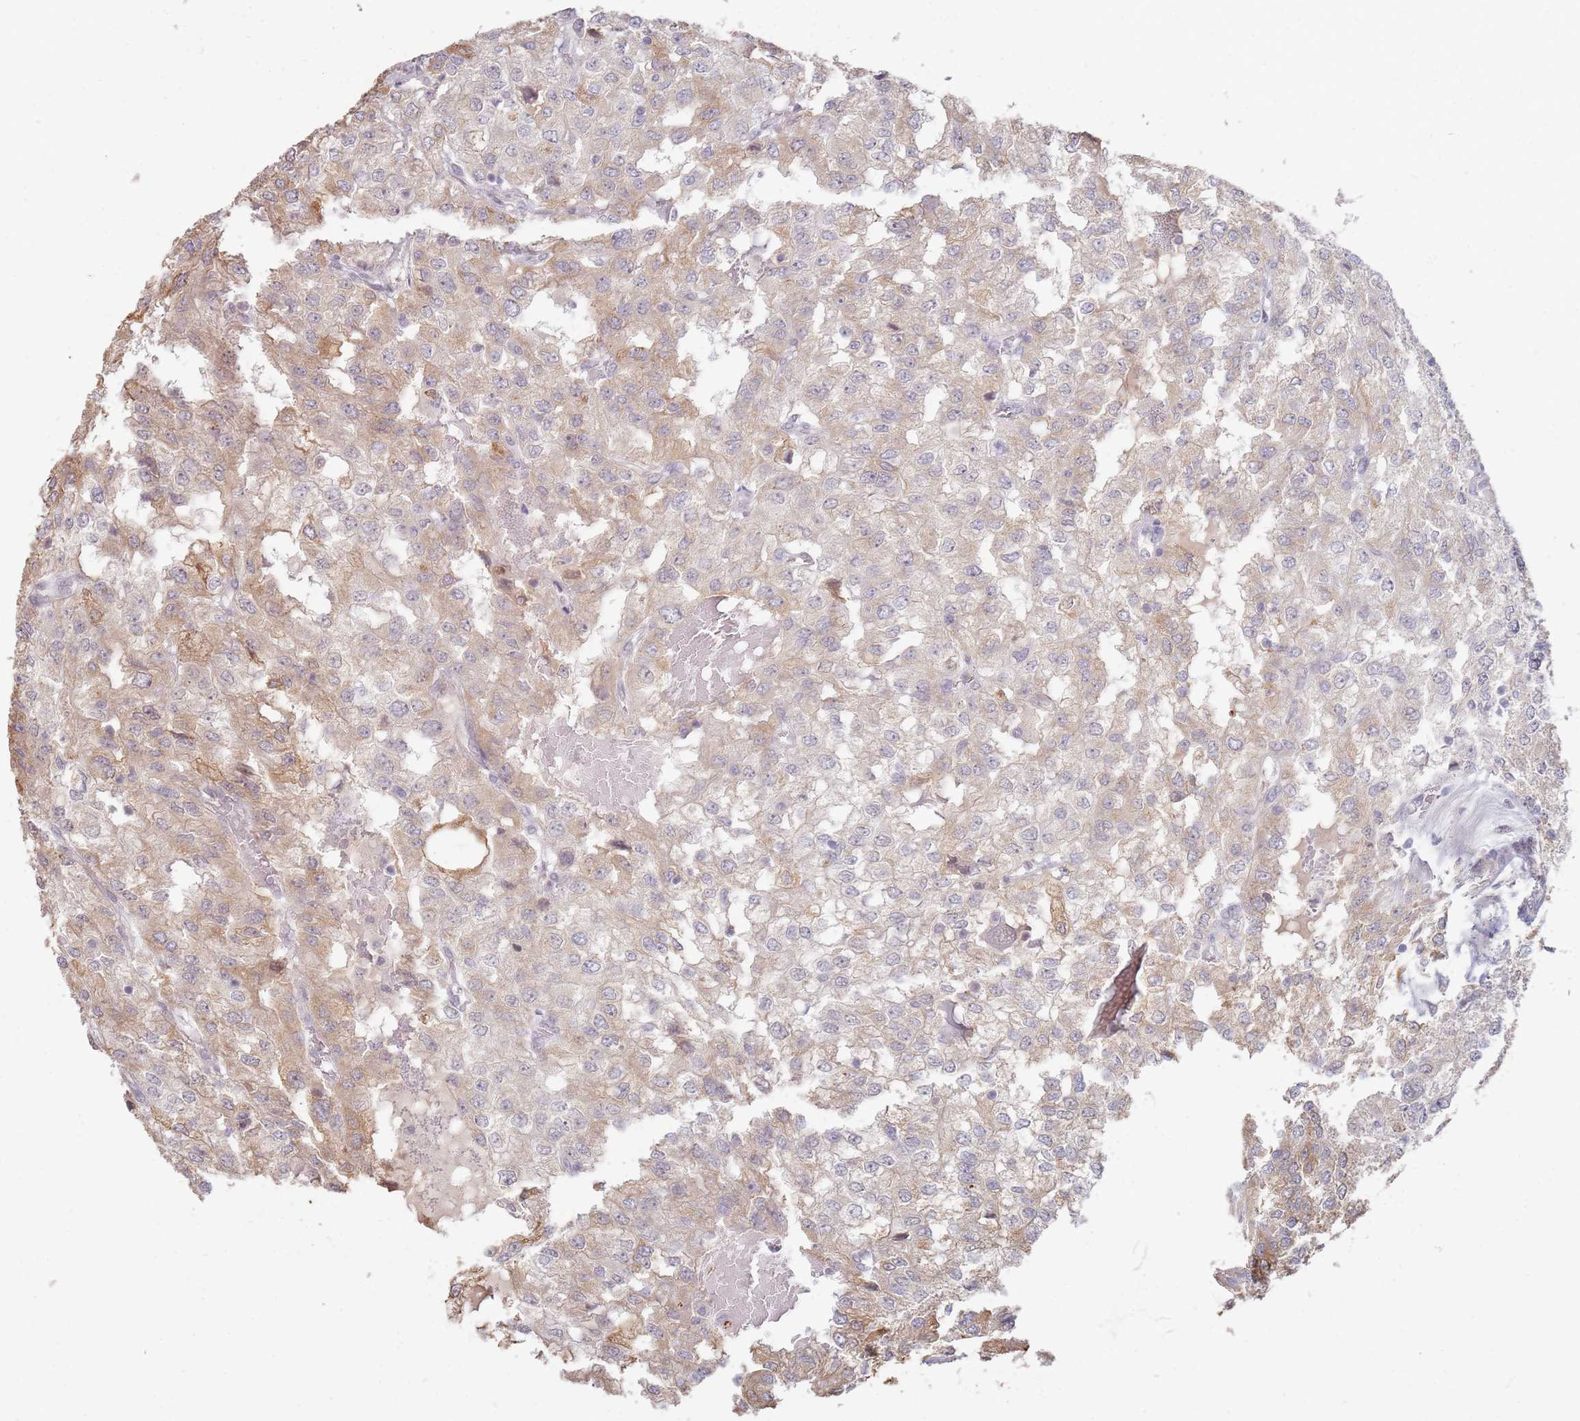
{"staining": {"intensity": "weak", "quantity": "25%-75%", "location": "cytoplasmic/membranous"}, "tissue": "renal cancer", "cell_type": "Tumor cells", "image_type": "cancer", "snomed": [{"axis": "morphology", "description": "Adenocarcinoma, NOS"}, {"axis": "topography", "description": "Kidney"}], "caption": "Human renal cancer (adenocarcinoma) stained with a protein marker reveals weak staining in tumor cells.", "gene": "MPEG1", "patient": {"sex": "female", "age": 54}}